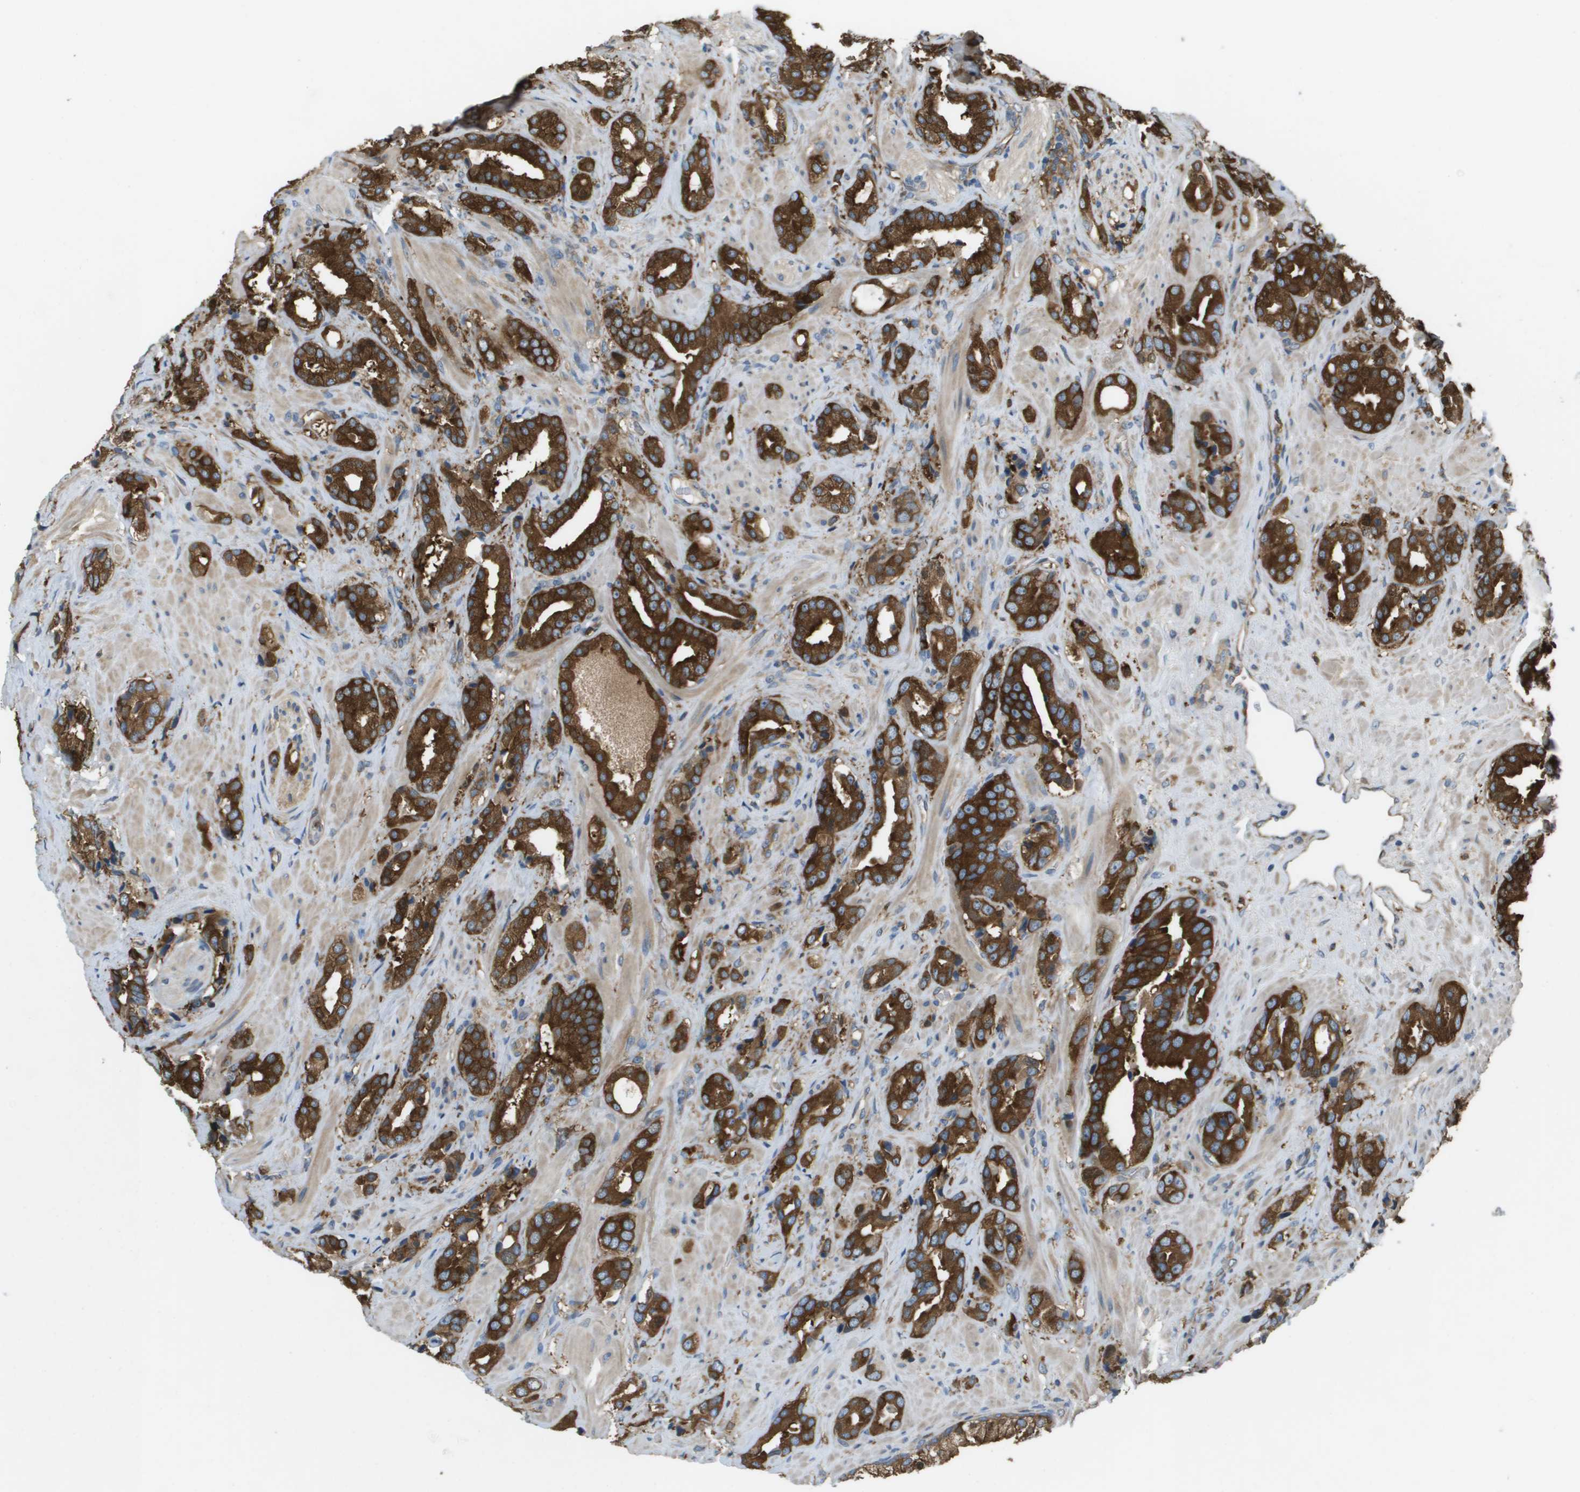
{"staining": {"intensity": "strong", "quantity": ">75%", "location": "cytoplasmic/membranous"}, "tissue": "prostate cancer", "cell_type": "Tumor cells", "image_type": "cancer", "snomed": [{"axis": "morphology", "description": "Adenocarcinoma, High grade"}, {"axis": "topography", "description": "Prostate"}], "caption": "Protein analysis of prostate cancer (high-grade adenocarcinoma) tissue exhibits strong cytoplasmic/membranous staining in about >75% of tumor cells.", "gene": "CORO1B", "patient": {"sex": "male", "age": 64}}